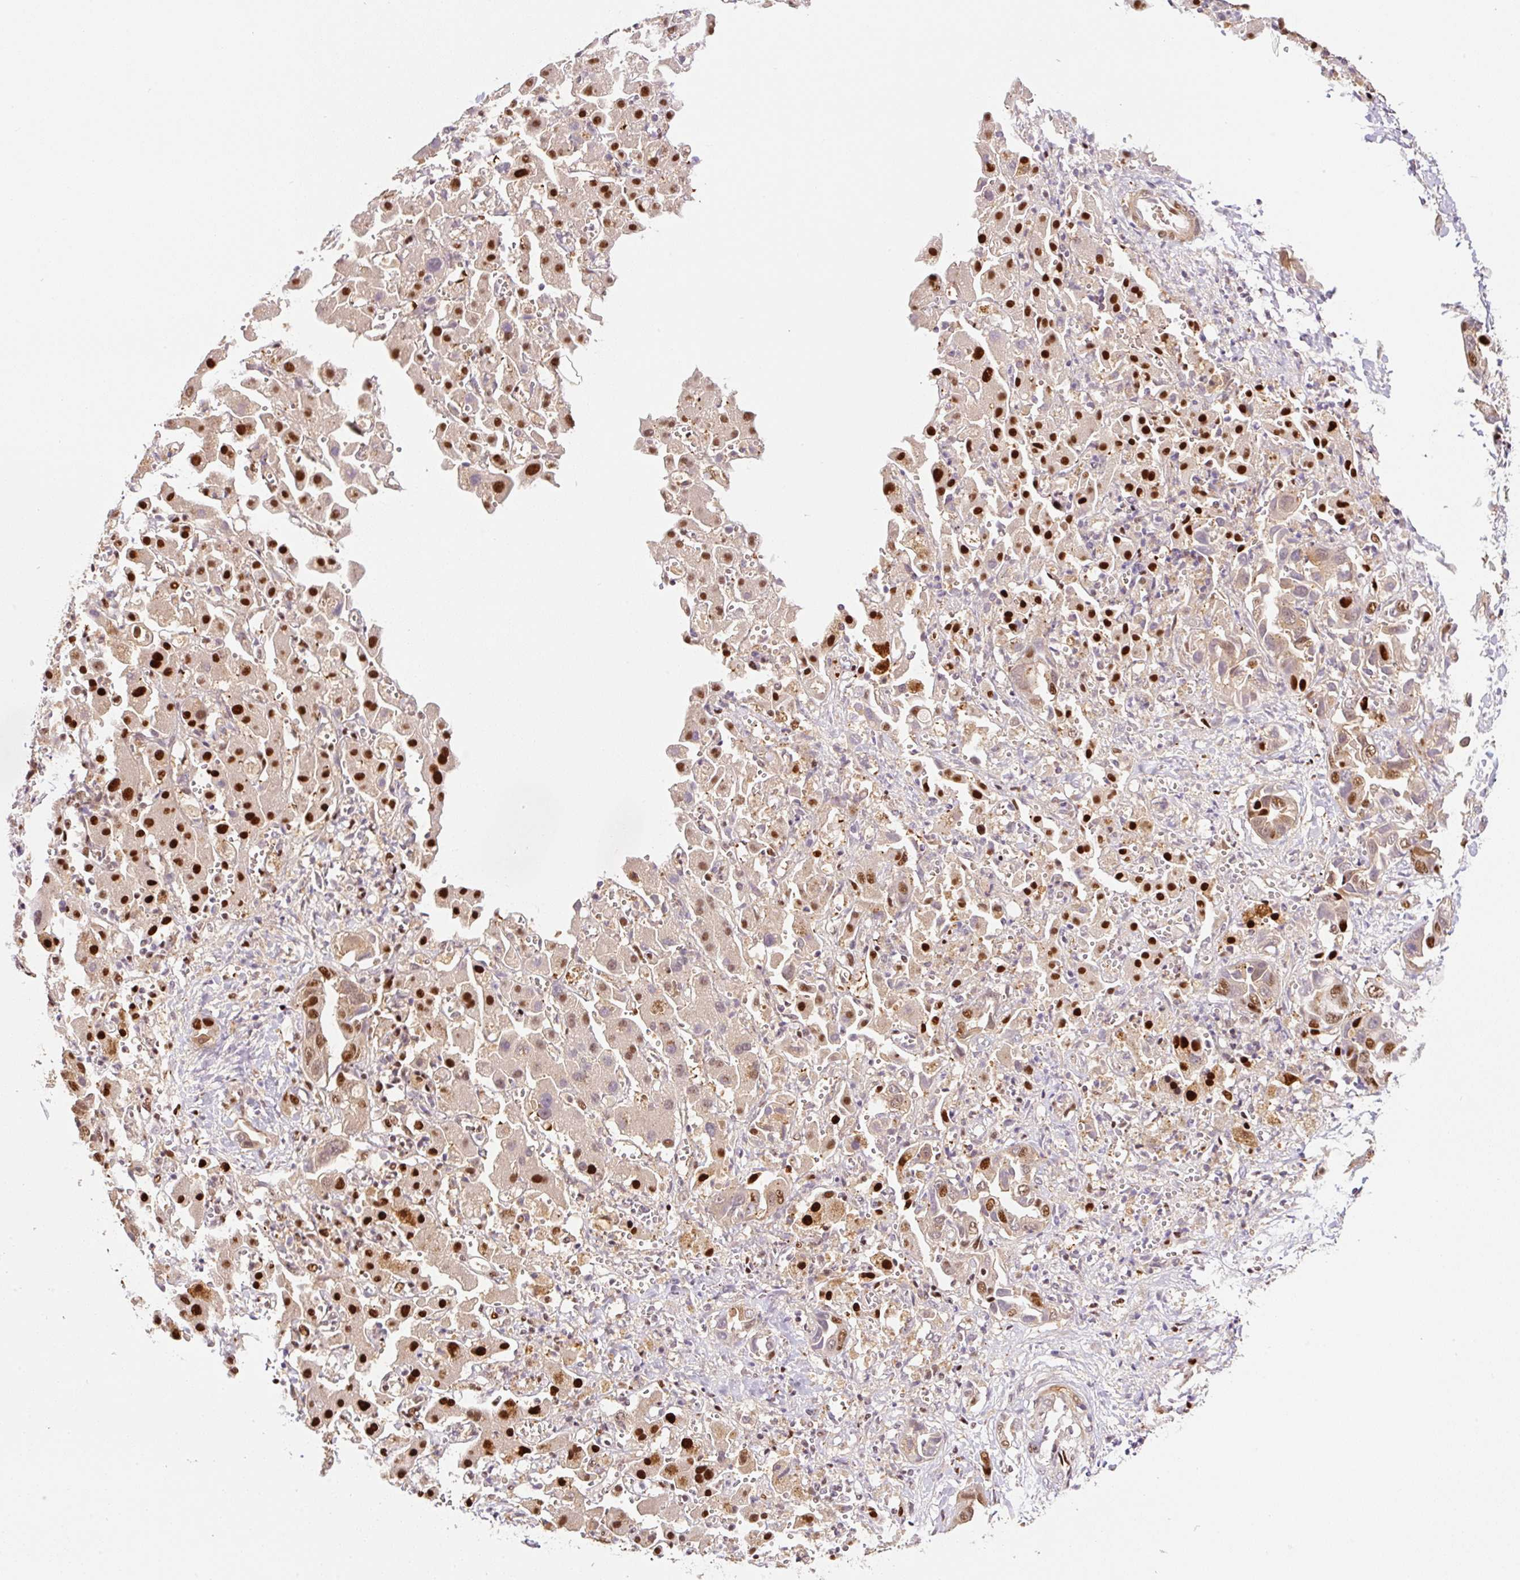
{"staining": {"intensity": "strong", "quantity": ">75%", "location": "nuclear"}, "tissue": "liver cancer", "cell_type": "Tumor cells", "image_type": "cancer", "snomed": [{"axis": "morphology", "description": "Cholangiocarcinoma"}, {"axis": "topography", "description": "Liver"}], "caption": "Brown immunohistochemical staining in cholangiocarcinoma (liver) shows strong nuclear positivity in about >75% of tumor cells. The staining was performed using DAB (3,3'-diaminobenzidine) to visualize the protein expression in brown, while the nuclei were stained in blue with hematoxylin (Magnification: 20x).", "gene": "GPR139", "patient": {"sex": "female", "age": 52}}